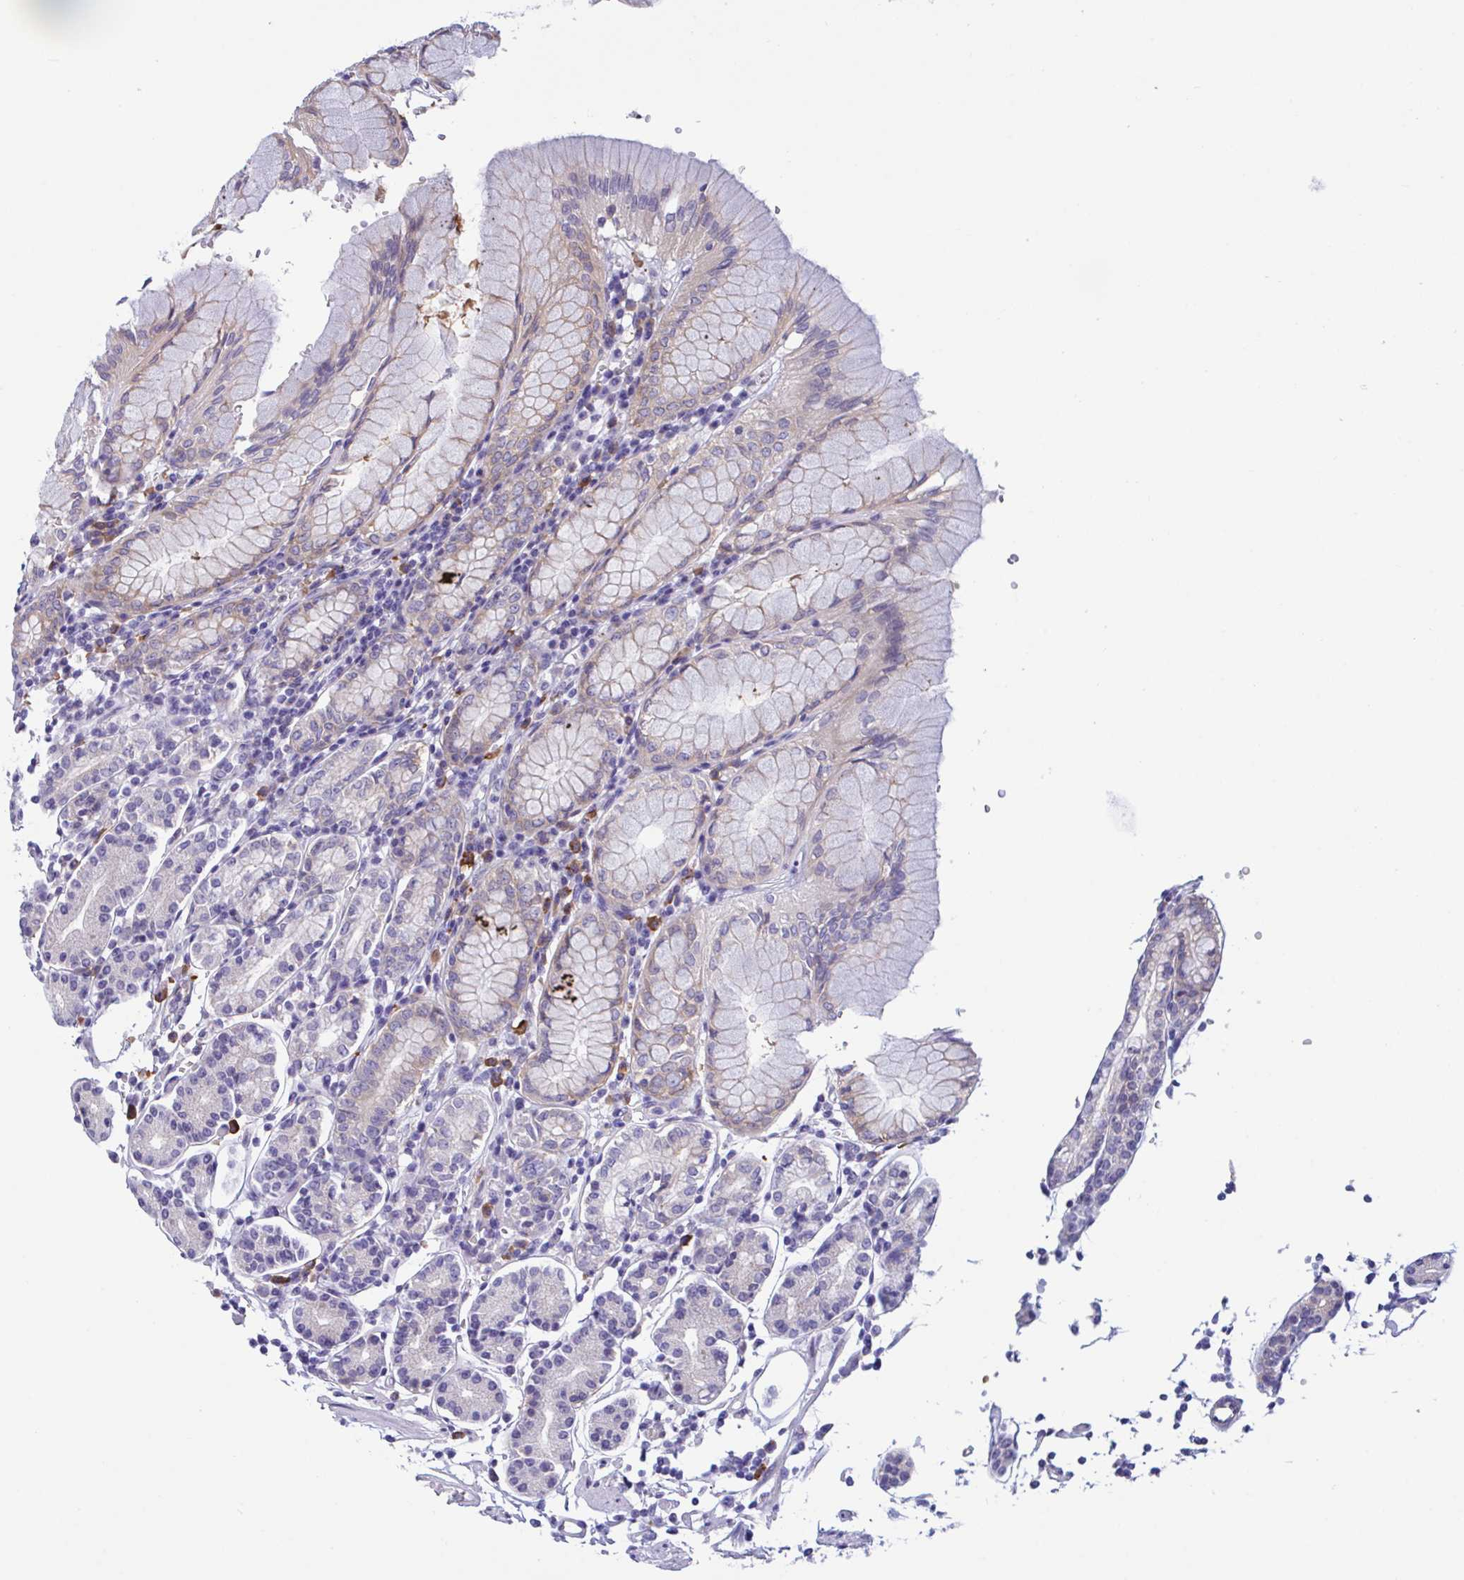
{"staining": {"intensity": "weak", "quantity": "<25%", "location": "cytoplasmic/membranous"}, "tissue": "stomach", "cell_type": "Glandular cells", "image_type": "normal", "snomed": [{"axis": "morphology", "description": "Normal tissue, NOS"}, {"axis": "topography", "description": "Stomach"}], "caption": "High power microscopy histopathology image of an immunohistochemistry (IHC) micrograph of unremarkable stomach, revealing no significant positivity in glandular cells.", "gene": "MS4A14", "patient": {"sex": "female", "age": 62}}